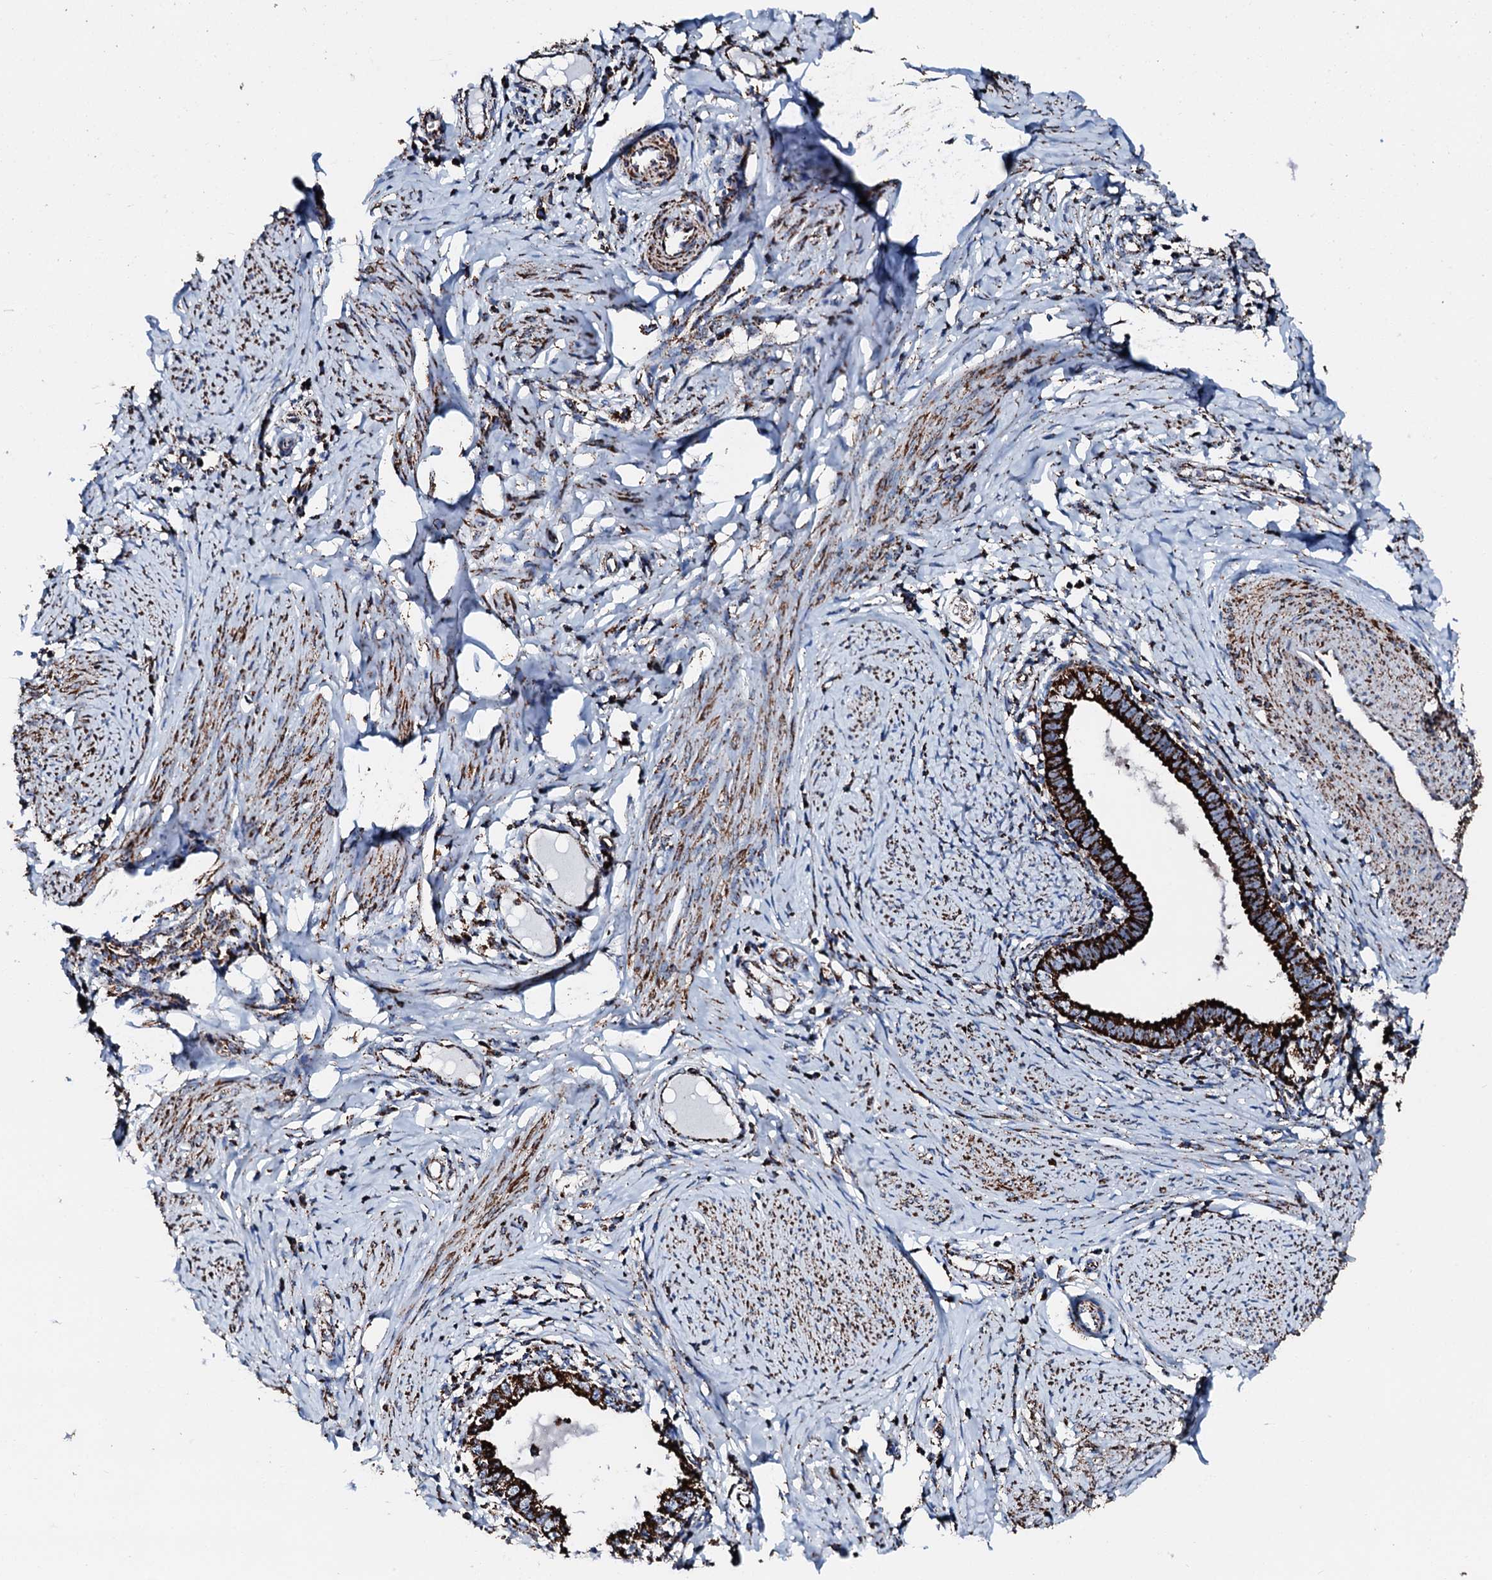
{"staining": {"intensity": "strong", "quantity": ">75%", "location": "cytoplasmic/membranous"}, "tissue": "cervical cancer", "cell_type": "Tumor cells", "image_type": "cancer", "snomed": [{"axis": "morphology", "description": "Adenocarcinoma, NOS"}, {"axis": "topography", "description": "Cervix"}], "caption": "Immunohistochemistry (IHC) photomicrograph of neoplastic tissue: human cervical cancer (adenocarcinoma) stained using IHC shows high levels of strong protein expression localized specifically in the cytoplasmic/membranous of tumor cells, appearing as a cytoplasmic/membranous brown color.", "gene": "HADH", "patient": {"sex": "female", "age": 36}}